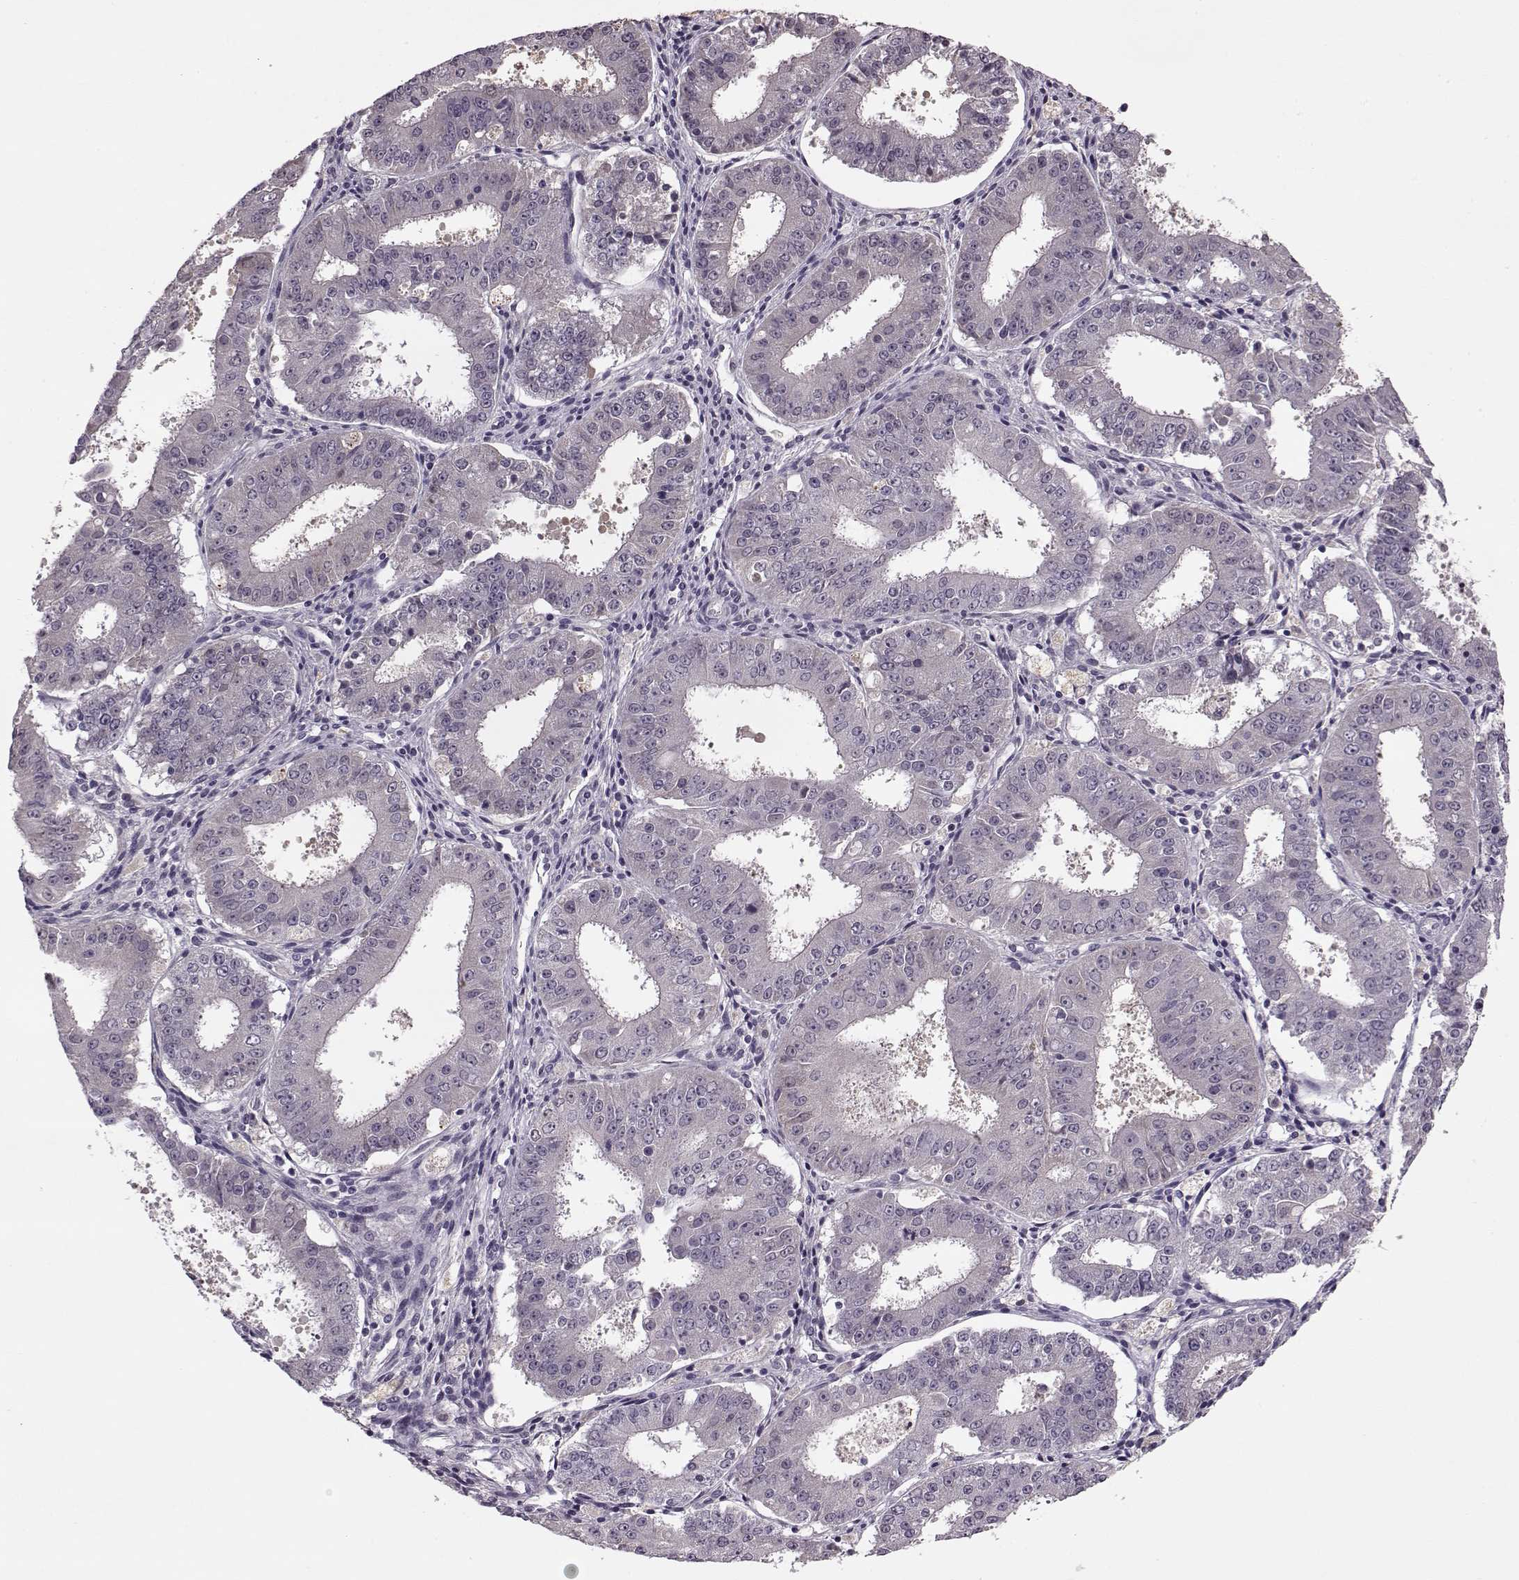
{"staining": {"intensity": "negative", "quantity": "none", "location": "none"}, "tissue": "ovarian cancer", "cell_type": "Tumor cells", "image_type": "cancer", "snomed": [{"axis": "morphology", "description": "Carcinoma, endometroid"}, {"axis": "topography", "description": "Ovary"}], "caption": "IHC photomicrograph of endometroid carcinoma (ovarian) stained for a protein (brown), which demonstrates no positivity in tumor cells.", "gene": "ACOT11", "patient": {"sex": "female", "age": 42}}